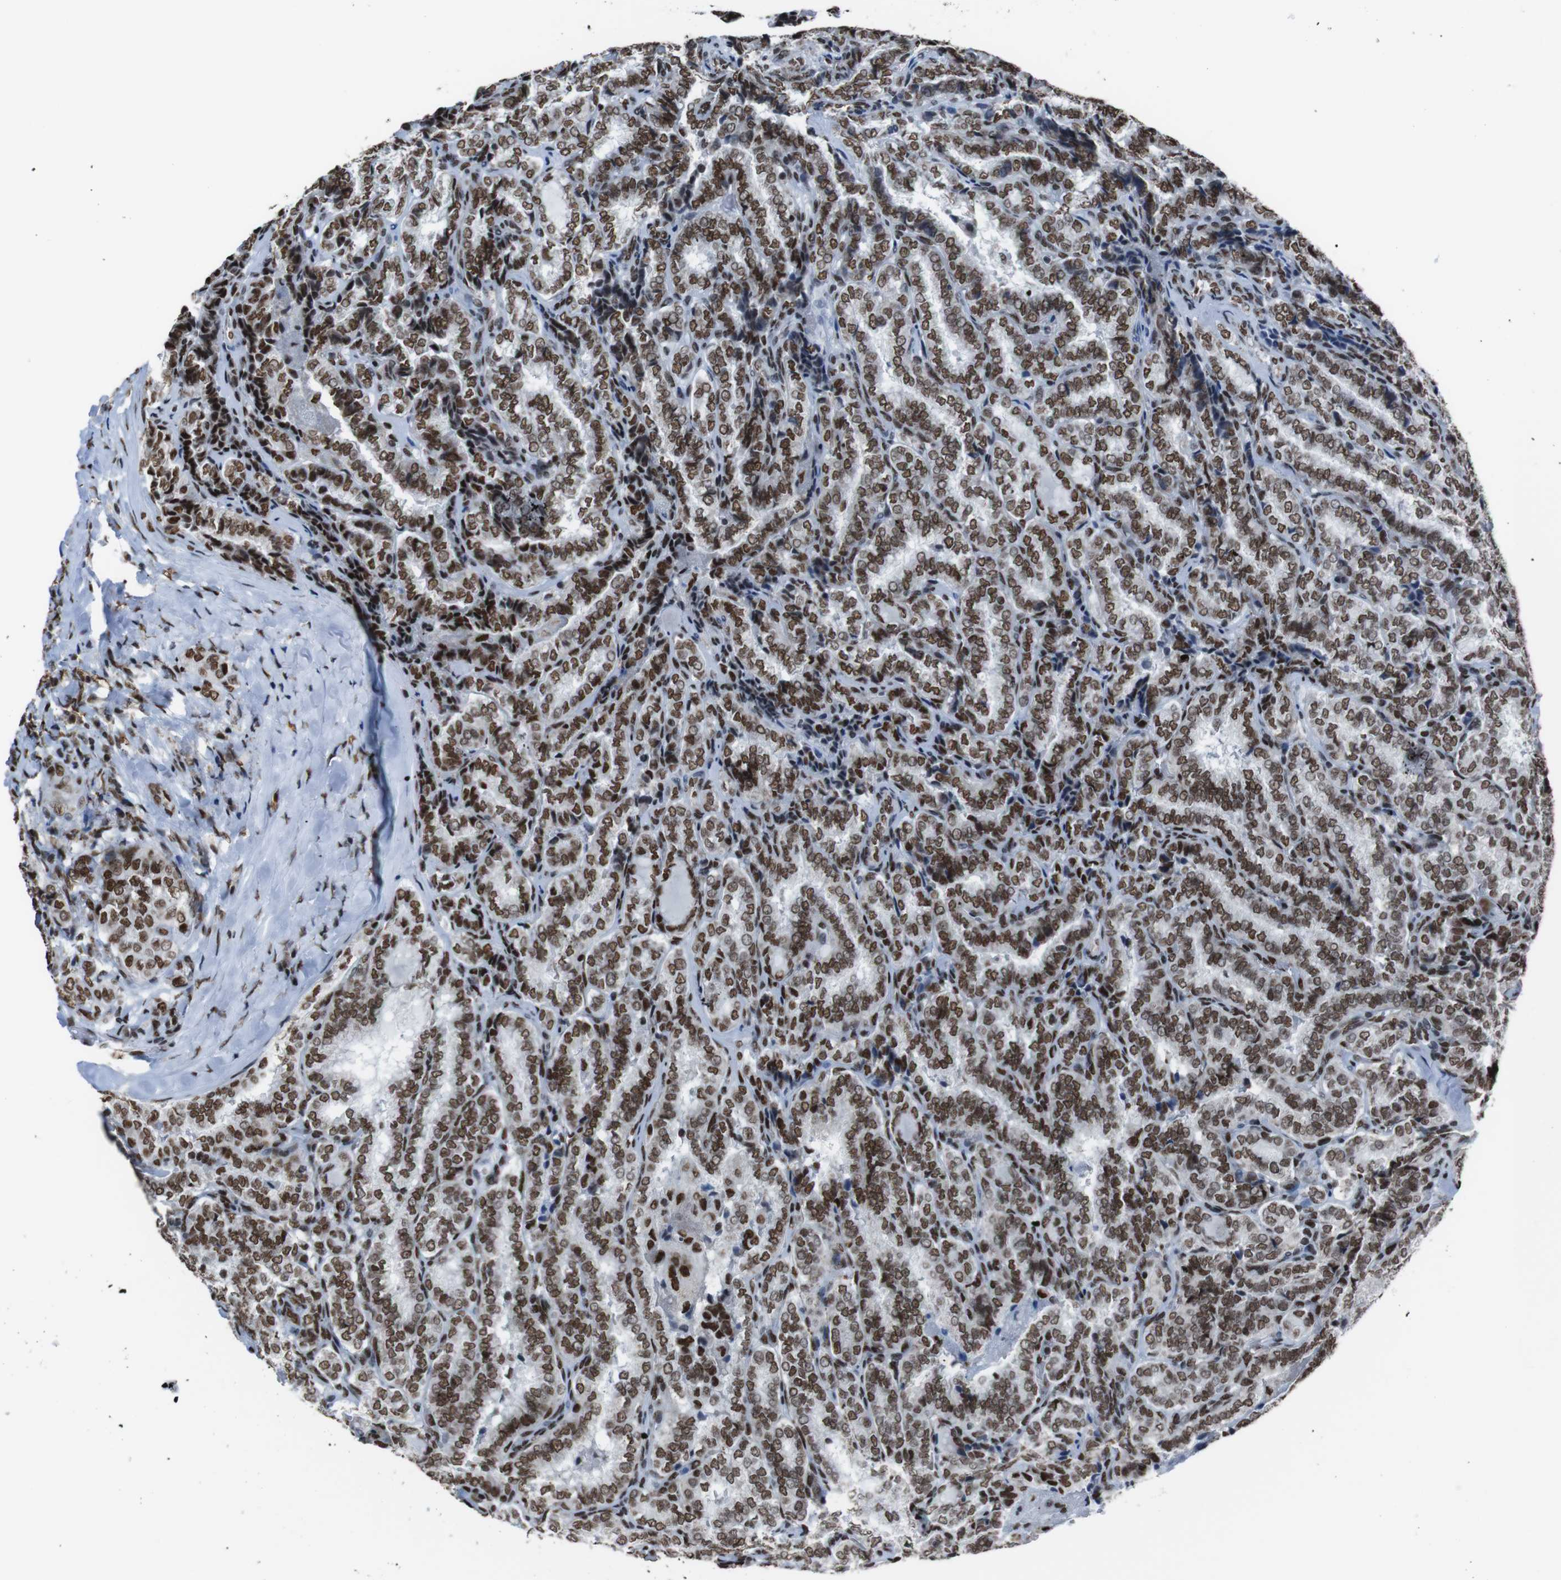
{"staining": {"intensity": "strong", "quantity": ">75%", "location": "nuclear"}, "tissue": "thyroid cancer", "cell_type": "Tumor cells", "image_type": "cancer", "snomed": [{"axis": "morphology", "description": "Normal tissue, NOS"}, {"axis": "morphology", "description": "Papillary adenocarcinoma, NOS"}, {"axis": "topography", "description": "Thyroid gland"}], "caption": "This is a photomicrograph of immunohistochemistry (IHC) staining of thyroid papillary adenocarcinoma, which shows strong positivity in the nuclear of tumor cells.", "gene": "ROMO1", "patient": {"sex": "female", "age": 30}}